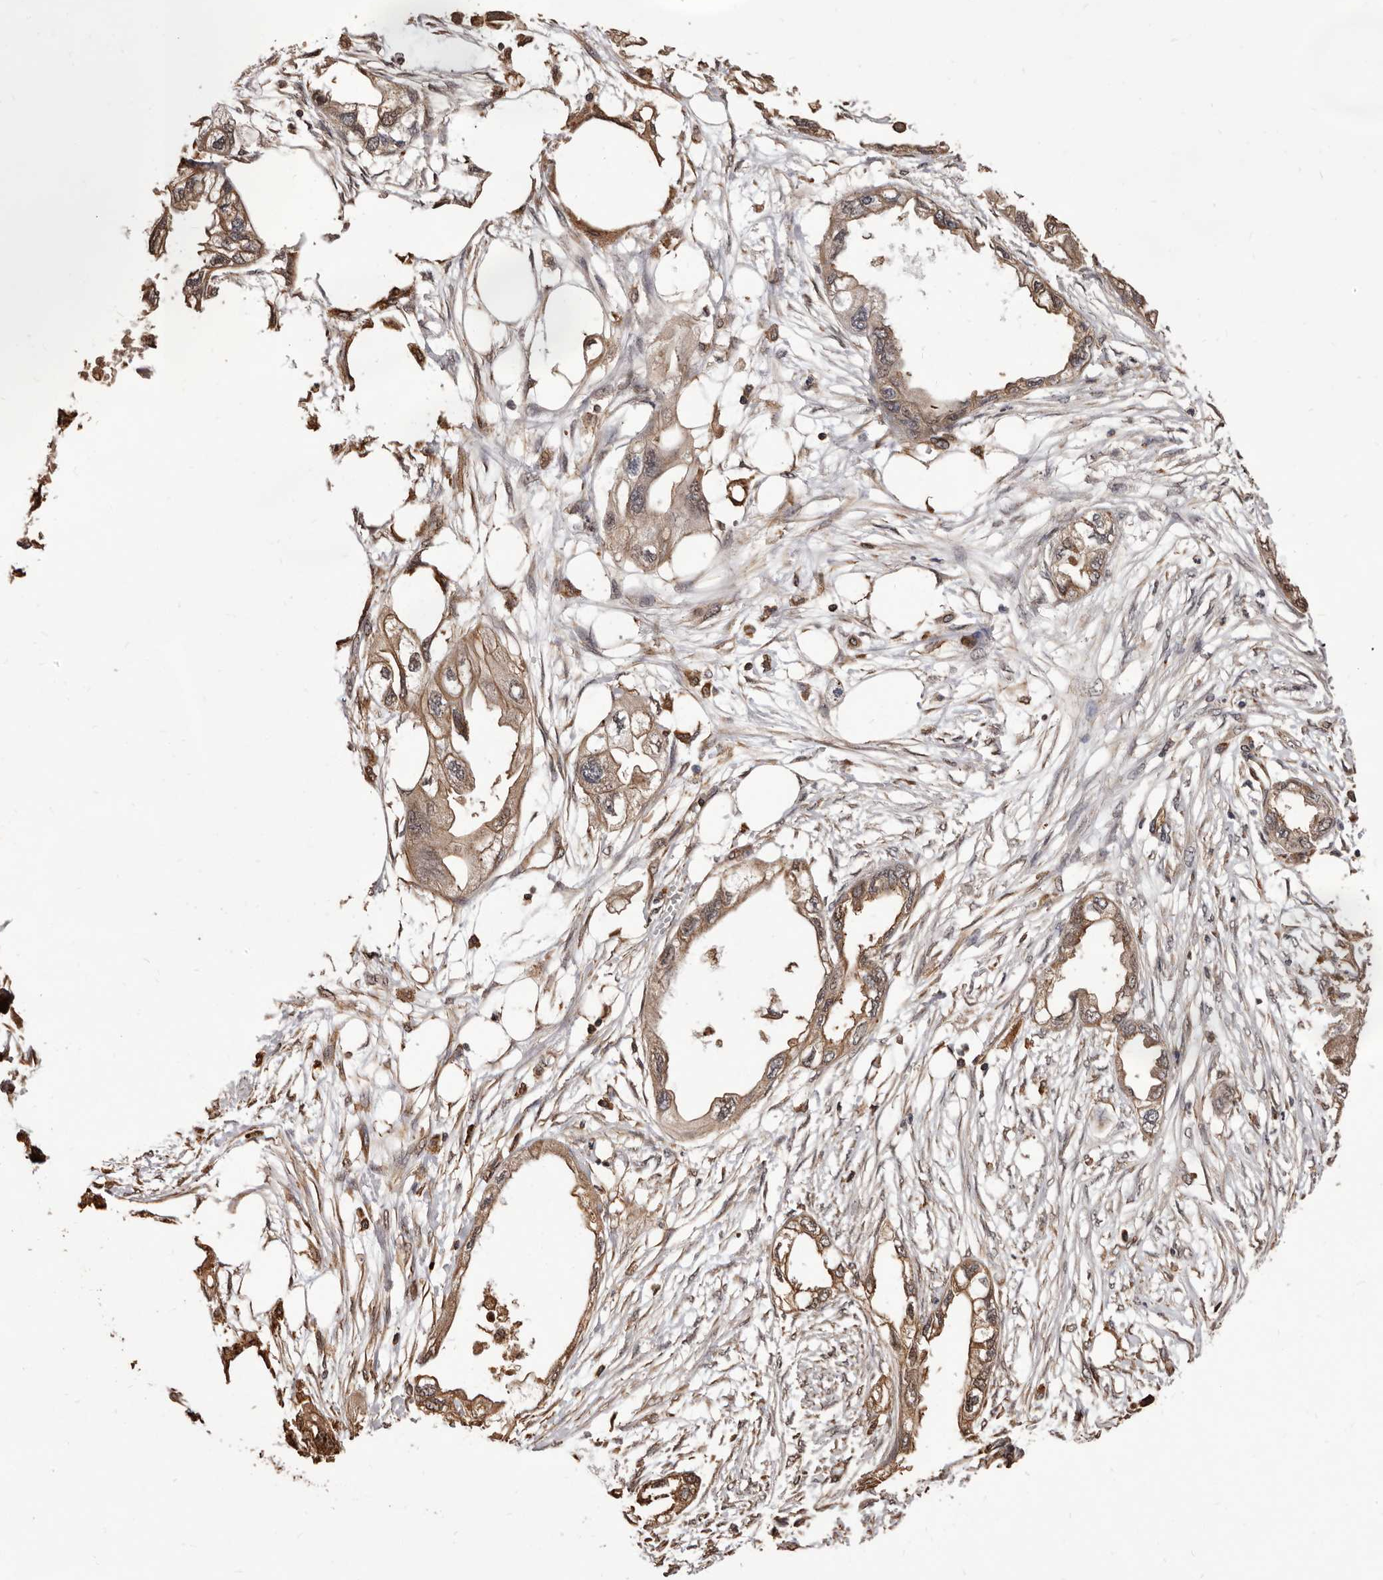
{"staining": {"intensity": "moderate", "quantity": ">75%", "location": "cytoplasmic/membranous"}, "tissue": "endometrial cancer", "cell_type": "Tumor cells", "image_type": "cancer", "snomed": [{"axis": "morphology", "description": "Adenocarcinoma, NOS"}, {"axis": "morphology", "description": "Adenocarcinoma, metastatic, NOS"}, {"axis": "topography", "description": "Adipose tissue"}, {"axis": "topography", "description": "Endometrium"}], "caption": "DAB immunohistochemical staining of human endometrial adenocarcinoma reveals moderate cytoplasmic/membranous protein expression in about >75% of tumor cells. (Brightfield microscopy of DAB IHC at high magnification).", "gene": "ALPK1", "patient": {"sex": "female", "age": 67}}